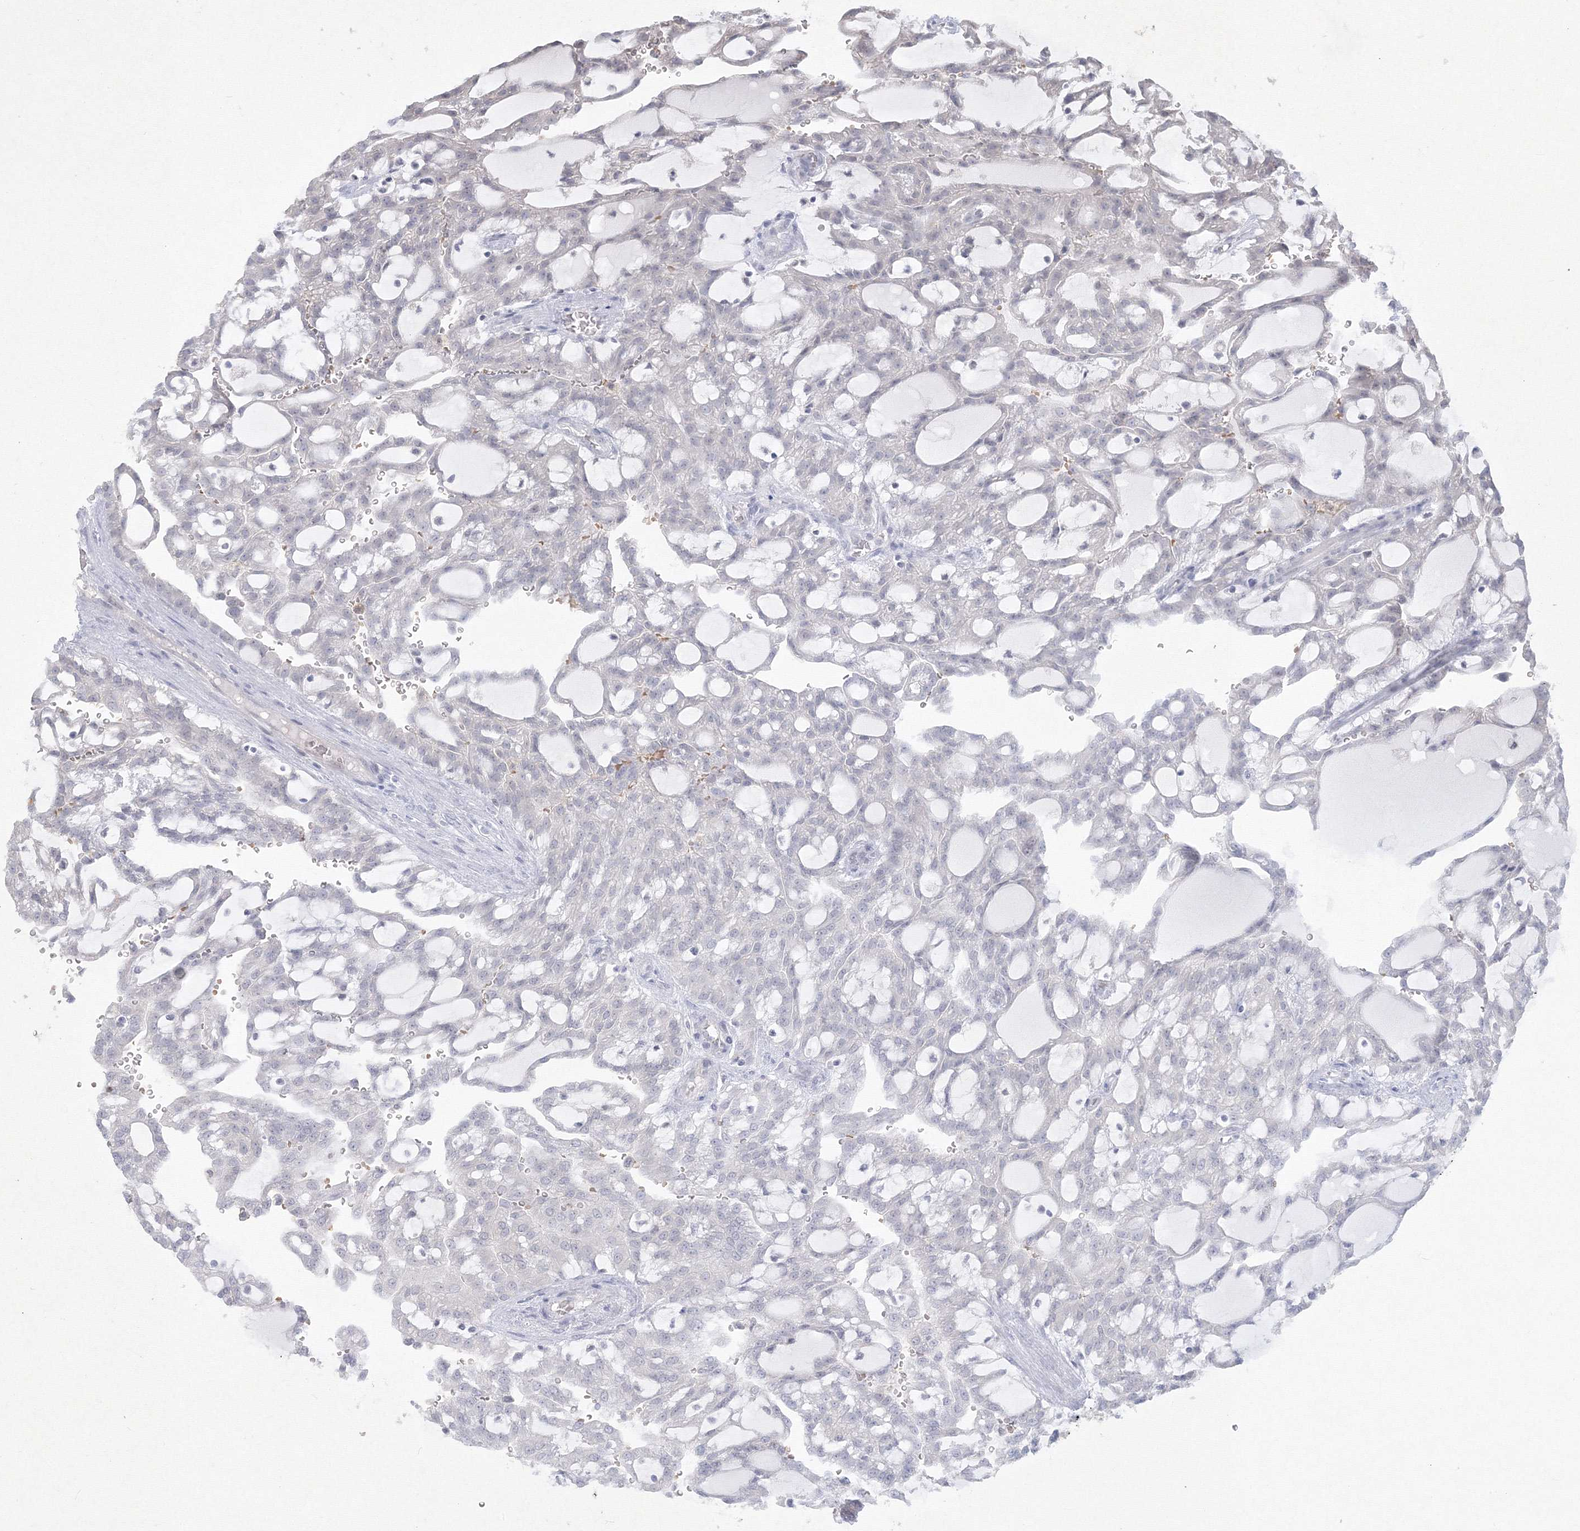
{"staining": {"intensity": "negative", "quantity": "none", "location": "none"}, "tissue": "renal cancer", "cell_type": "Tumor cells", "image_type": "cancer", "snomed": [{"axis": "morphology", "description": "Adenocarcinoma, NOS"}, {"axis": "topography", "description": "Kidney"}], "caption": "Tumor cells show no significant staining in renal cancer (adenocarcinoma).", "gene": "NXPE3", "patient": {"sex": "male", "age": 63}}